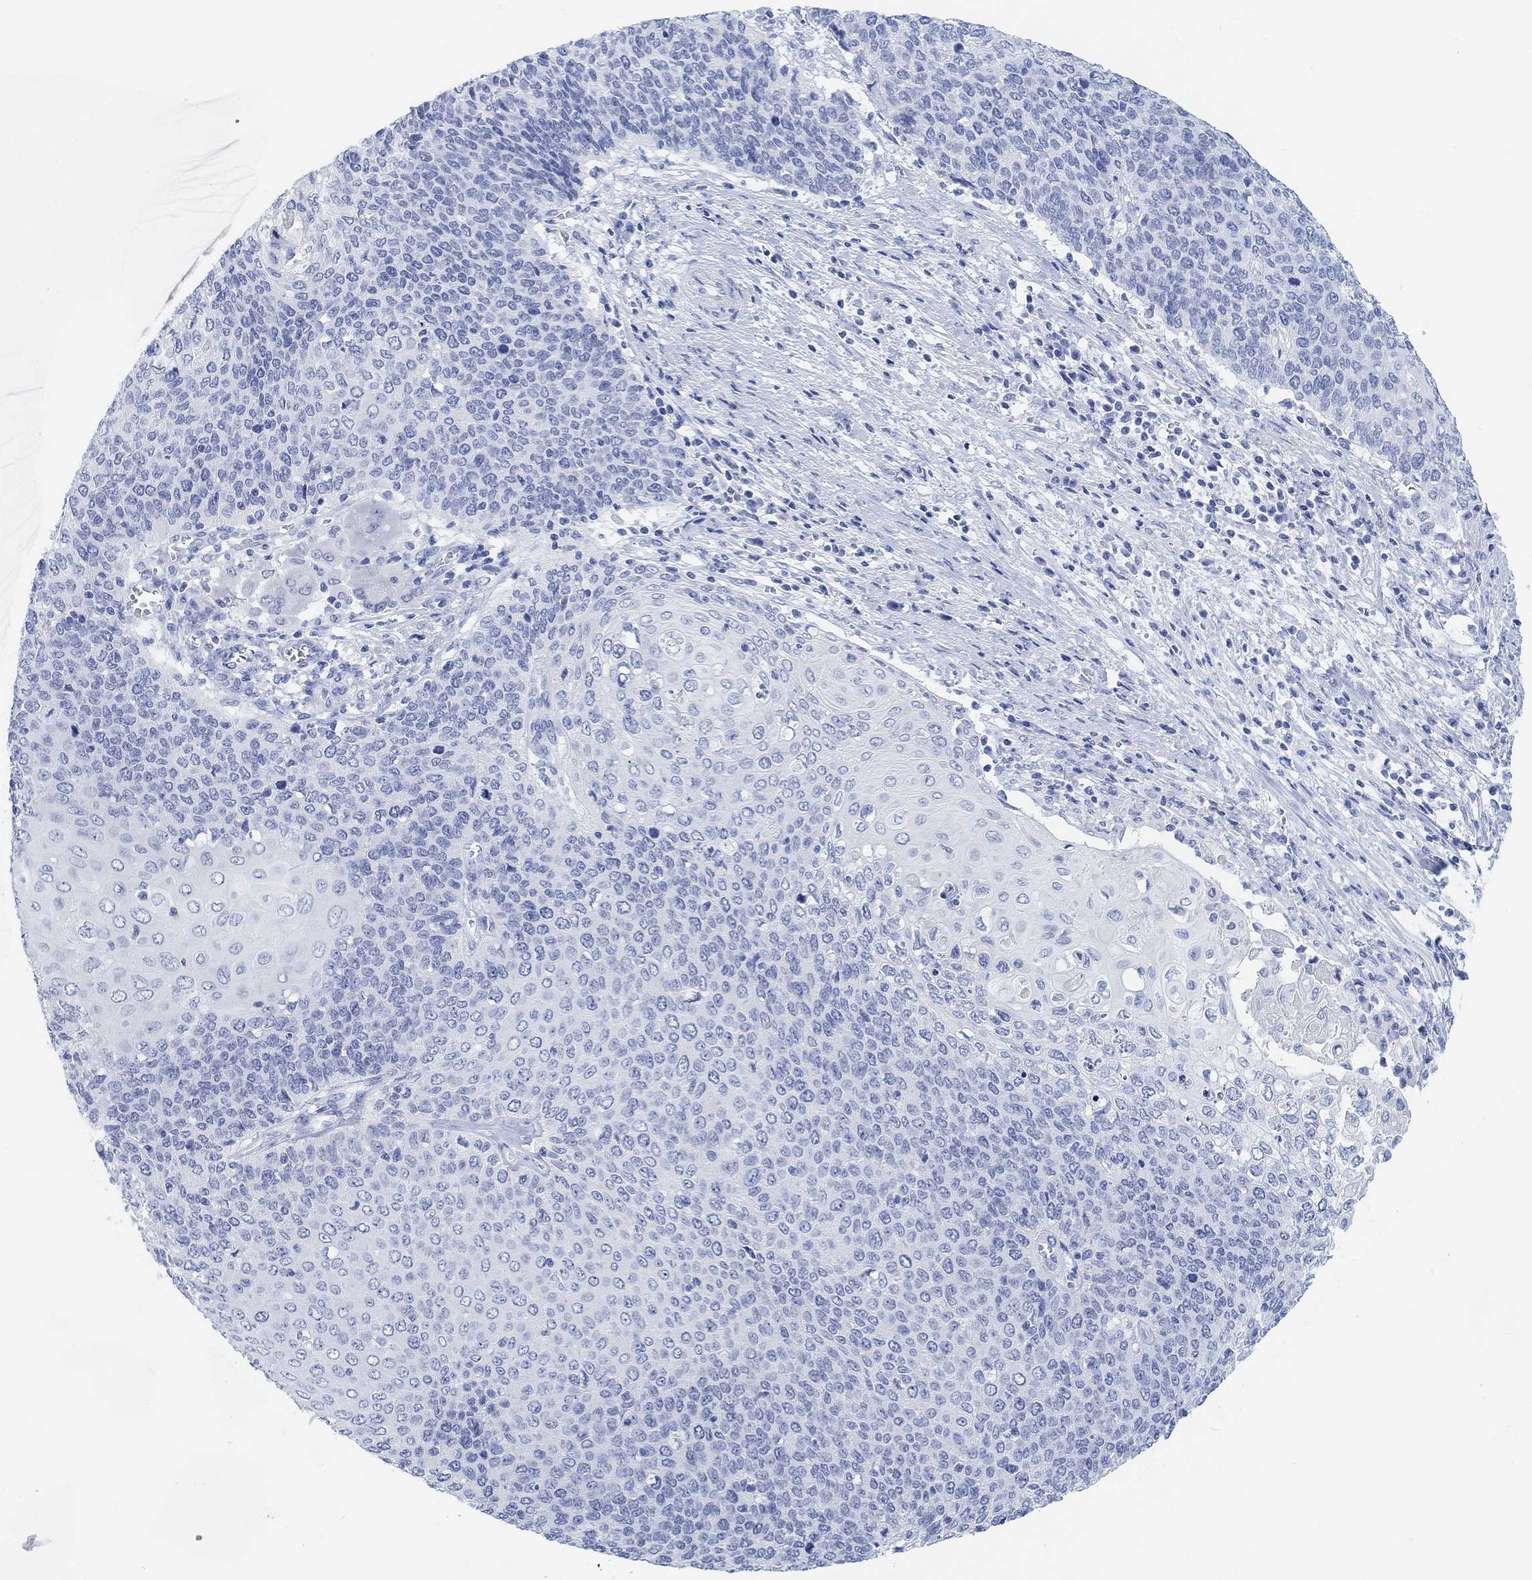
{"staining": {"intensity": "negative", "quantity": "none", "location": "none"}, "tissue": "cervical cancer", "cell_type": "Tumor cells", "image_type": "cancer", "snomed": [{"axis": "morphology", "description": "Squamous cell carcinoma, NOS"}, {"axis": "topography", "description": "Cervix"}], "caption": "IHC of squamous cell carcinoma (cervical) reveals no staining in tumor cells.", "gene": "ENO4", "patient": {"sex": "female", "age": 39}}